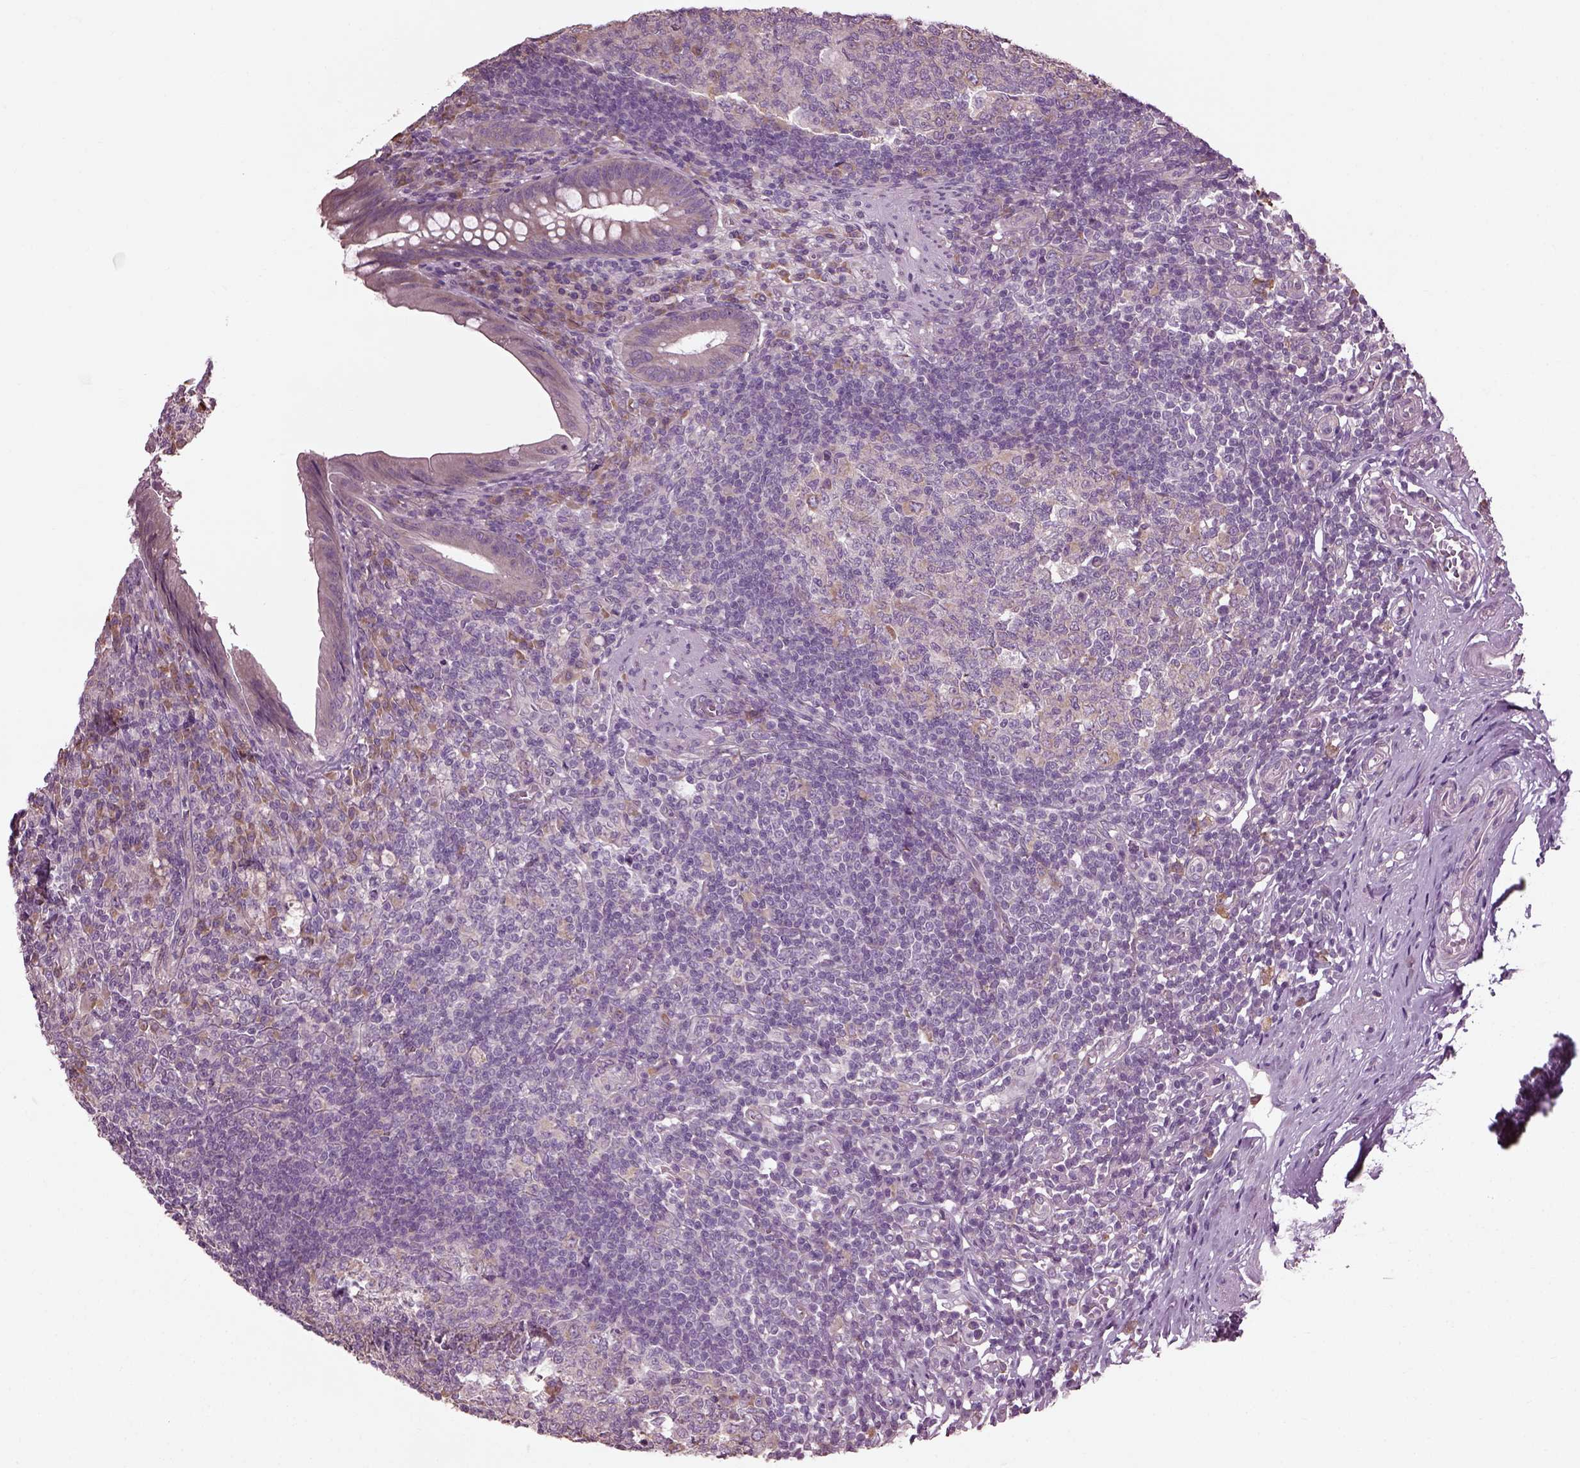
{"staining": {"intensity": "weak", "quantity": "<25%", "location": "cytoplasmic/membranous"}, "tissue": "appendix", "cell_type": "Glandular cells", "image_type": "normal", "snomed": [{"axis": "morphology", "description": "Normal tissue, NOS"}, {"axis": "morphology", "description": "Carcinoma, endometroid"}, {"axis": "topography", "description": "Appendix"}, {"axis": "topography", "description": "Colon"}], "caption": "Immunohistochemical staining of normal appendix demonstrates no significant positivity in glandular cells. (DAB (3,3'-diaminobenzidine) immunohistochemistry with hematoxylin counter stain).", "gene": "CABP5", "patient": {"sex": "female", "age": 60}}